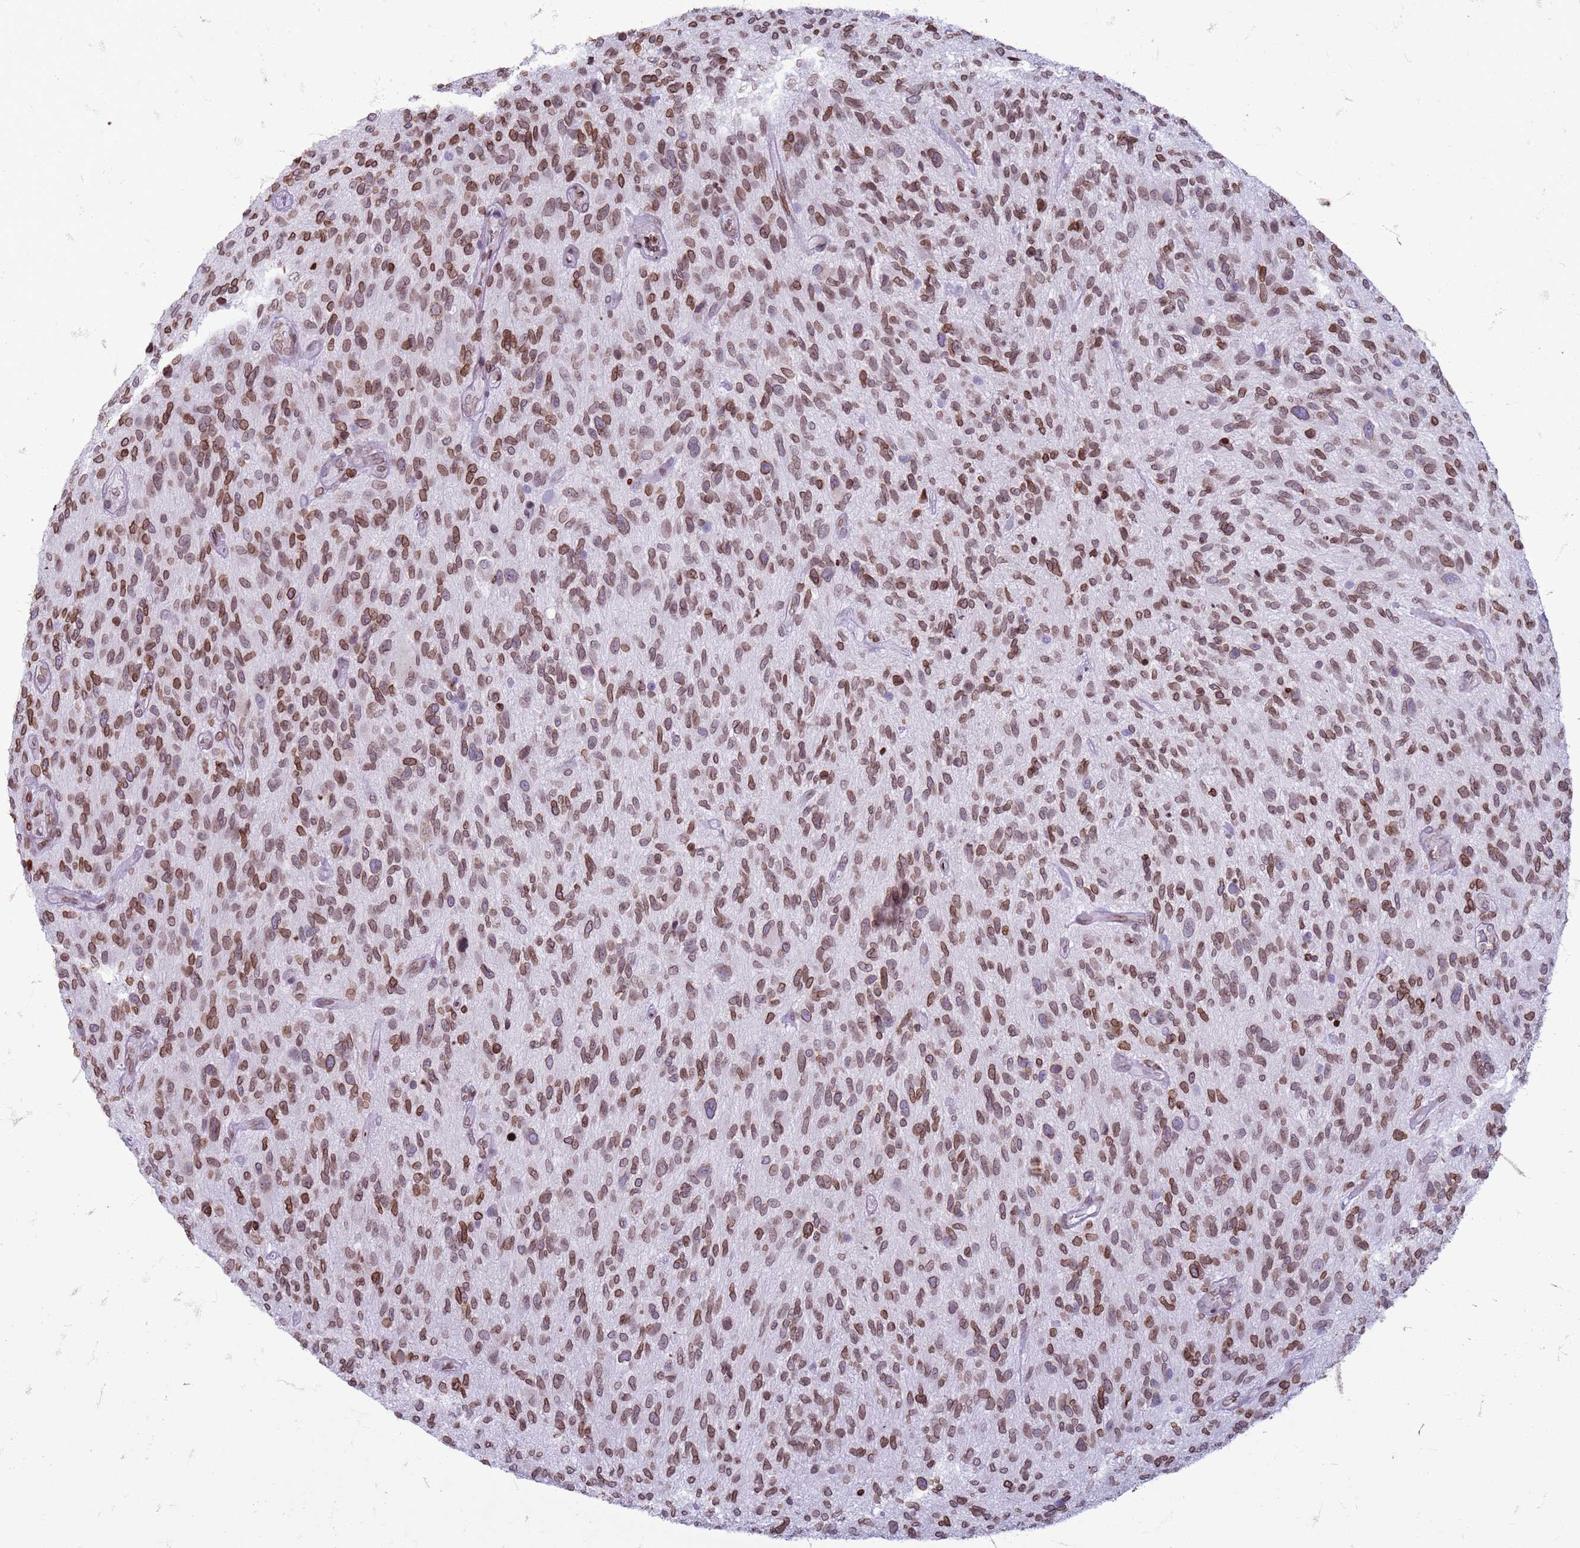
{"staining": {"intensity": "moderate", "quantity": ">75%", "location": "cytoplasmic/membranous,nuclear"}, "tissue": "glioma", "cell_type": "Tumor cells", "image_type": "cancer", "snomed": [{"axis": "morphology", "description": "Glioma, malignant, High grade"}, {"axis": "topography", "description": "Brain"}], "caption": "Human malignant high-grade glioma stained with a brown dye reveals moderate cytoplasmic/membranous and nuclear positive staining in approximately >75% of tumor cells.", "gene": "METTL25B", "patient": {"sex": "male", "age": 47}}